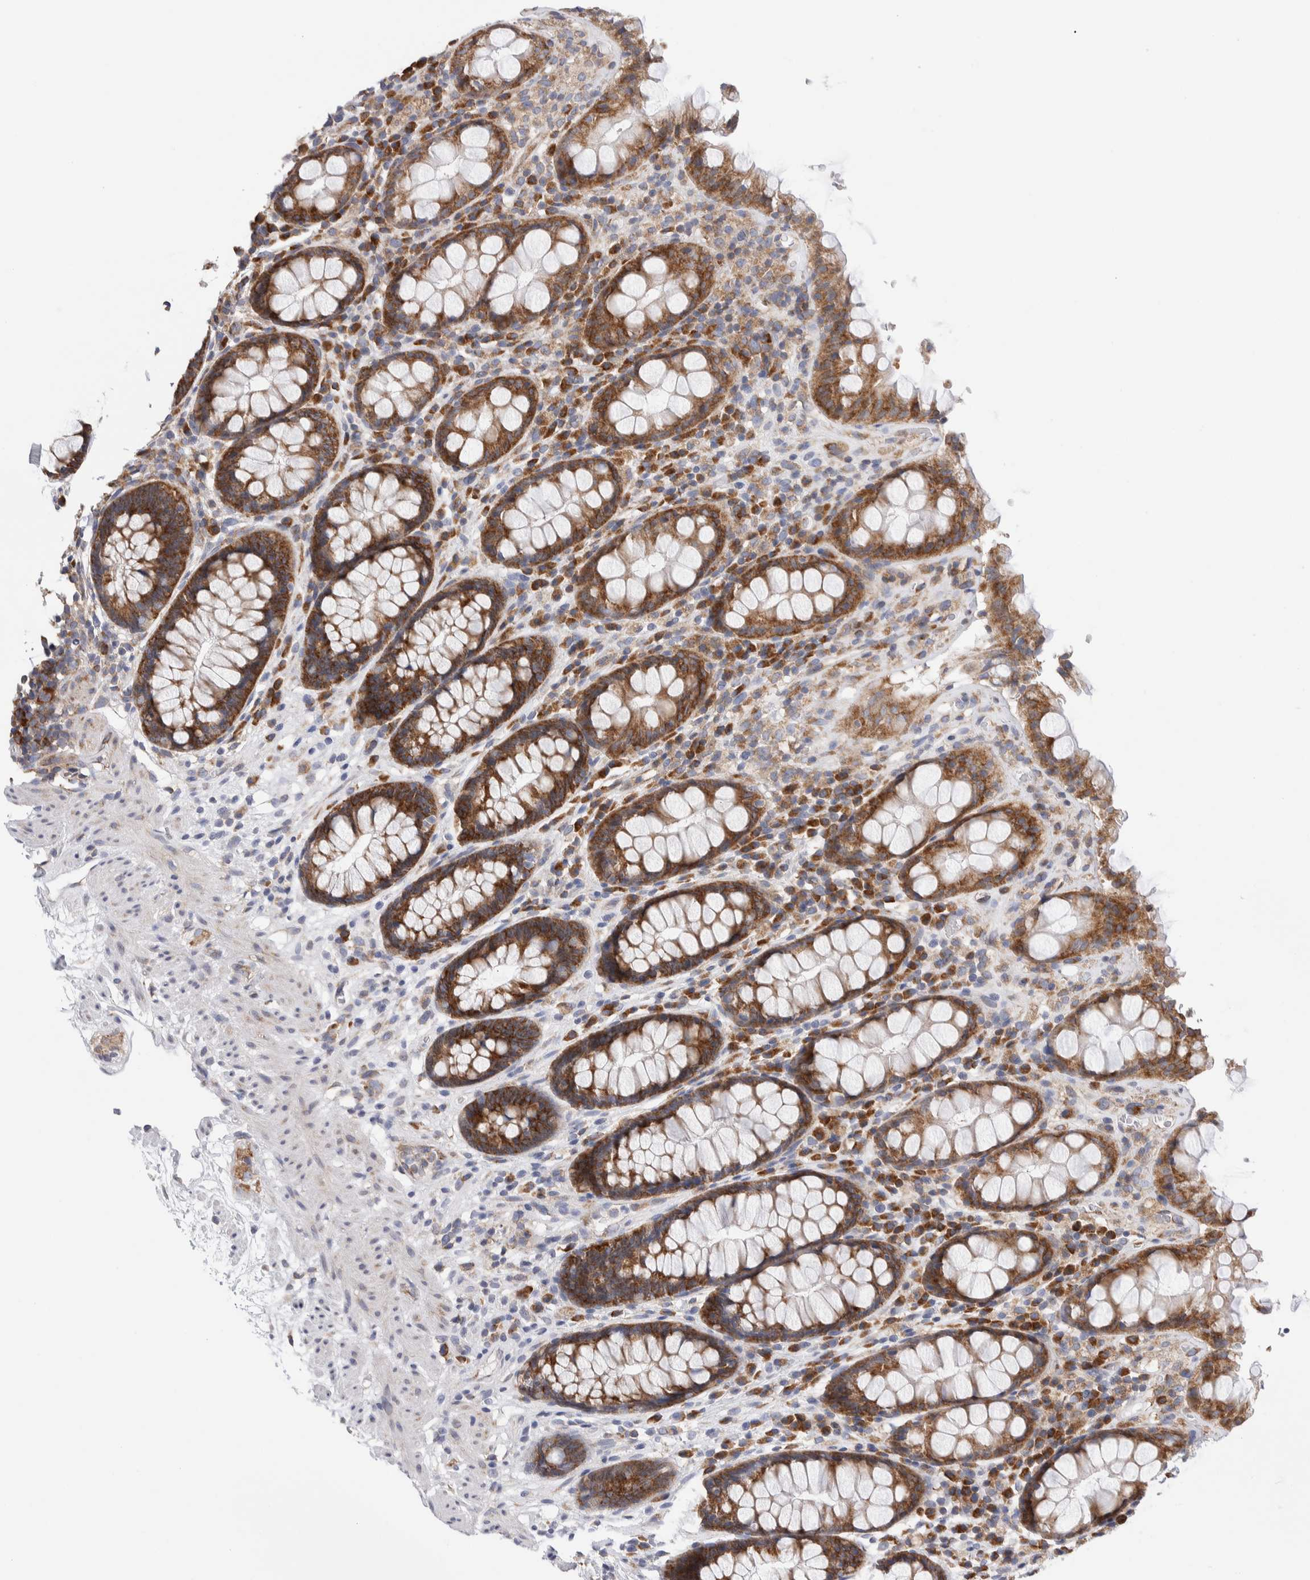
{"staining": {"intensity": "strong", "quantity": ">75%", "location": "cytoplasmic/membranous"}, "tissue": "rectum", "cell_type": "Glandular cells", "image_type": "normal", "snomed": [{"axis": "morphology", "description": "Normal tissue, NOS"}, {"axis": "topography", "description": "Rectum"}], "caption": "Immunohistochemistry histopathology image of benign rectum: rectum stained using immunohistochemistry shows high levels of strong protein expression localized specifically in the cytoplasmic/membranous of glandular cells, appearing as a cytoplasmic/membranous brown color.", "gene": "RACK1", "patient": {"sex": "male", "age": 64}}